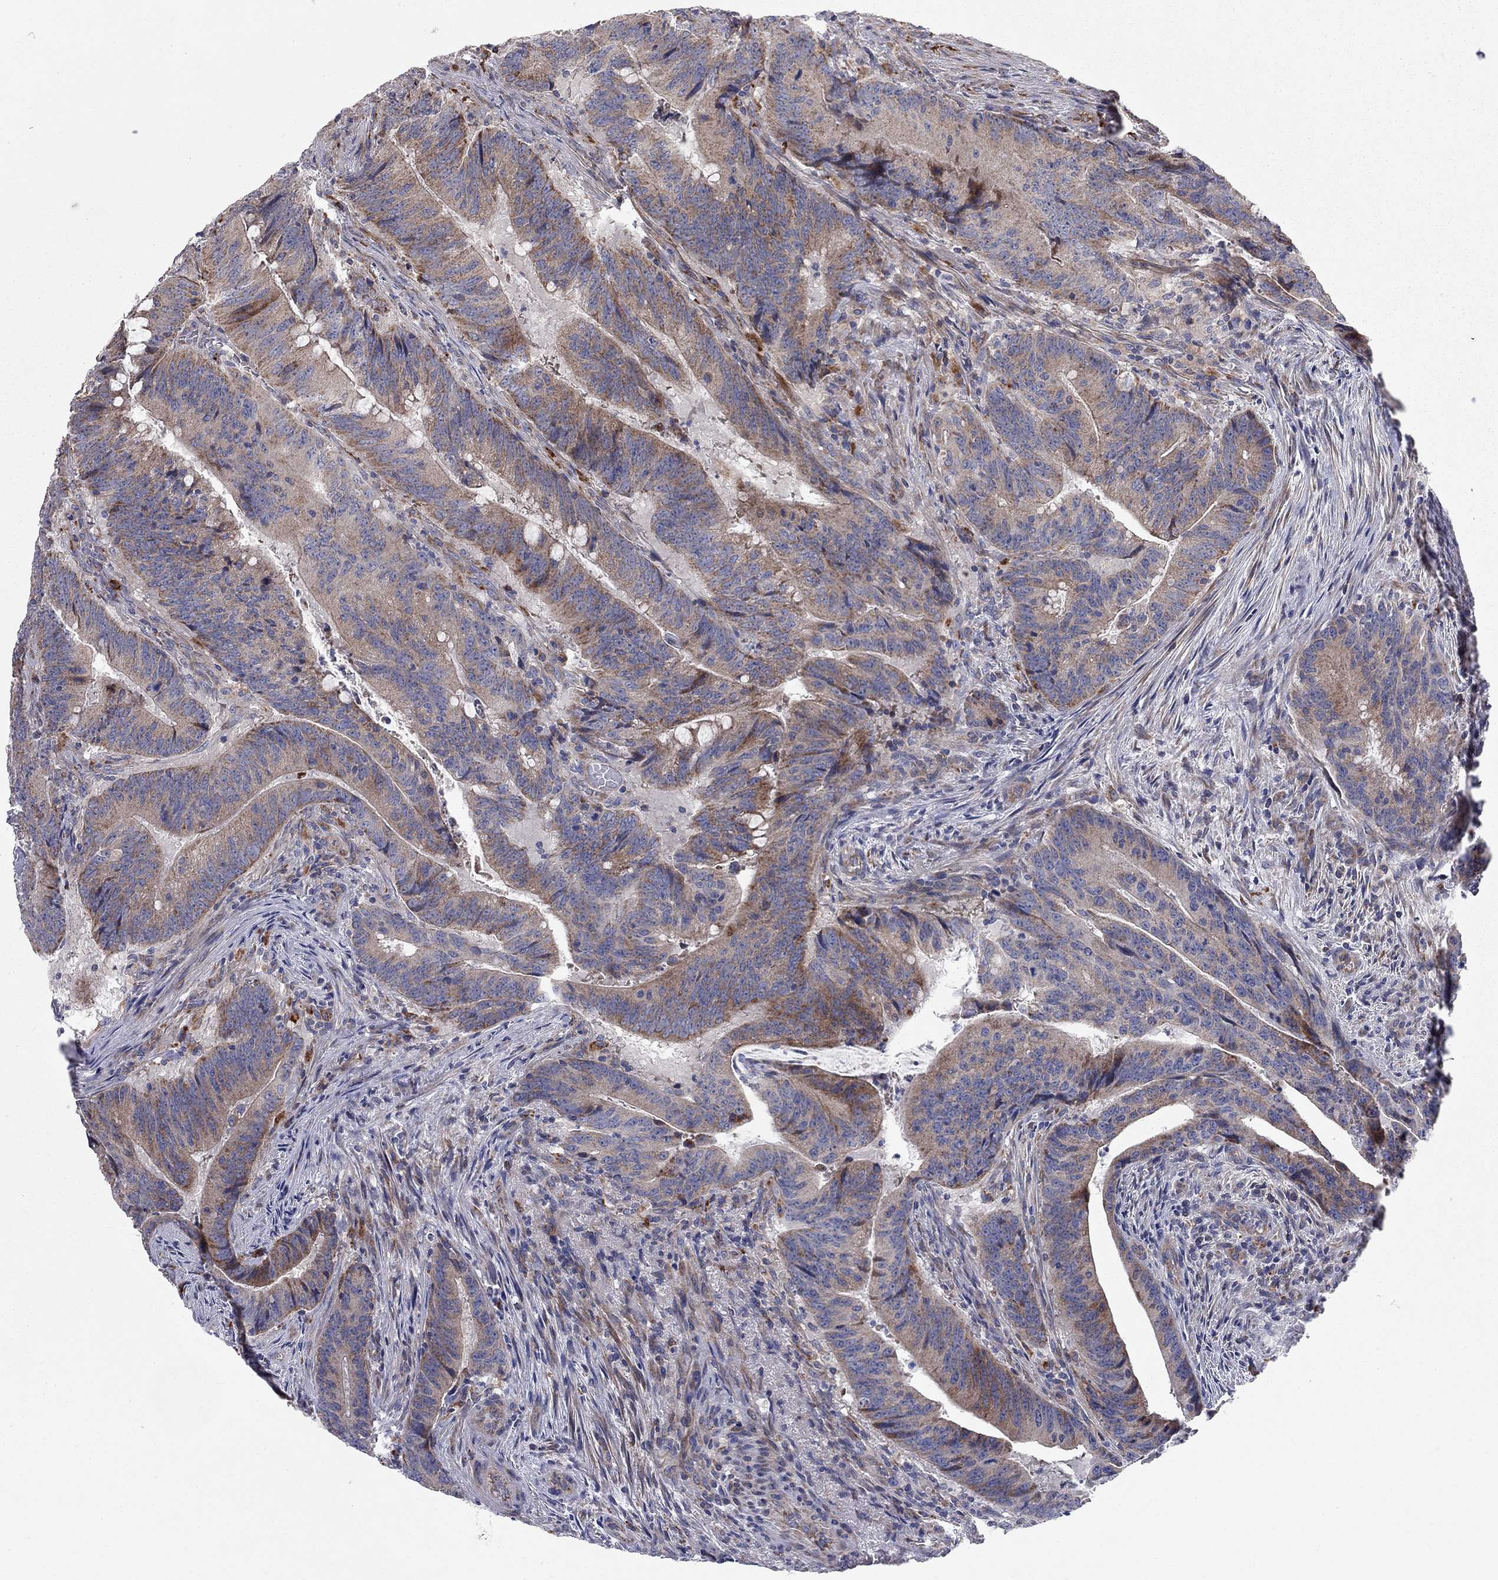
{"staining": {"intensity": "moderate", "quantity": "25%-75%", "location": "cytoplasmic/membranous"}, "tissue": "colorectal cancer", "cell_type": "Tumor cells", "image_type": "cancer", "snomed": [{"axis": "morphology", "description": "Adenocarcinoma, NOS"}, {"axis": "topography", "description": "Colon"}], "caption": "IHC of colorectal adenocarcinoma displays medium levels of moderate cytoplasmic/membranous expression in approximately 25%-75% of tumor cells.", "gene": "KANSL1L", "patient": {"sex": "female", "age": 87}}